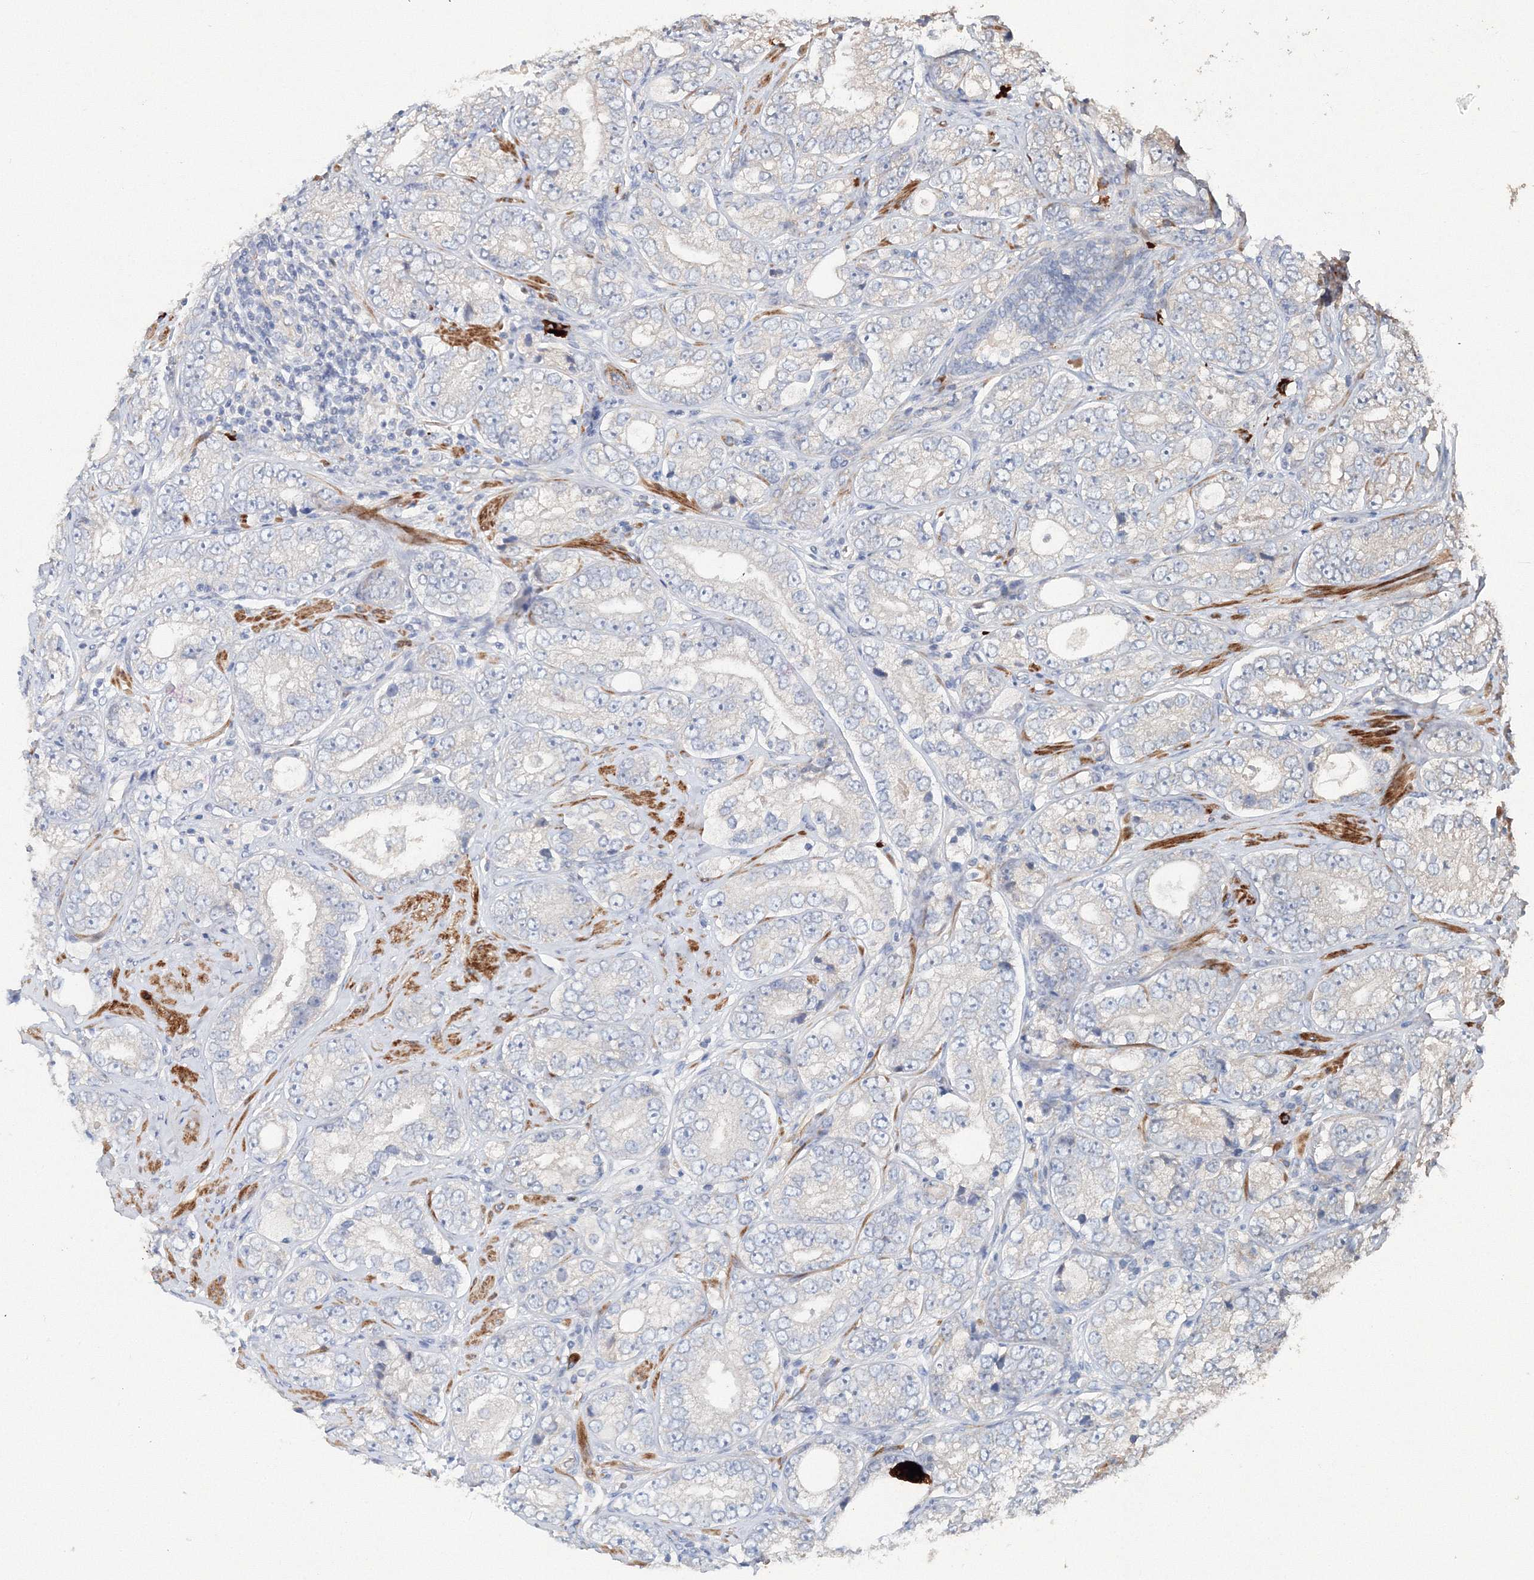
{"staining": {"intensity": "negative", "quantity": "none", "location": "none"}, "tissue": "prostate cancer", "cell_type": "Tumor cells", "image_type": "cancer", "snomed": [{"axis": "morphology", "description": "Adenocarcinoma, High grade"}, {"axis": "topography", "description": "Prostate"}], "caption": "Human prostate high-grade adenocarcinoma stained for a protein using immunohistochemistry (IHC) demonstrates no positivity in tumor cells.", "gene": "NALF2", "patient": {"sex": "male", "age": 56}}